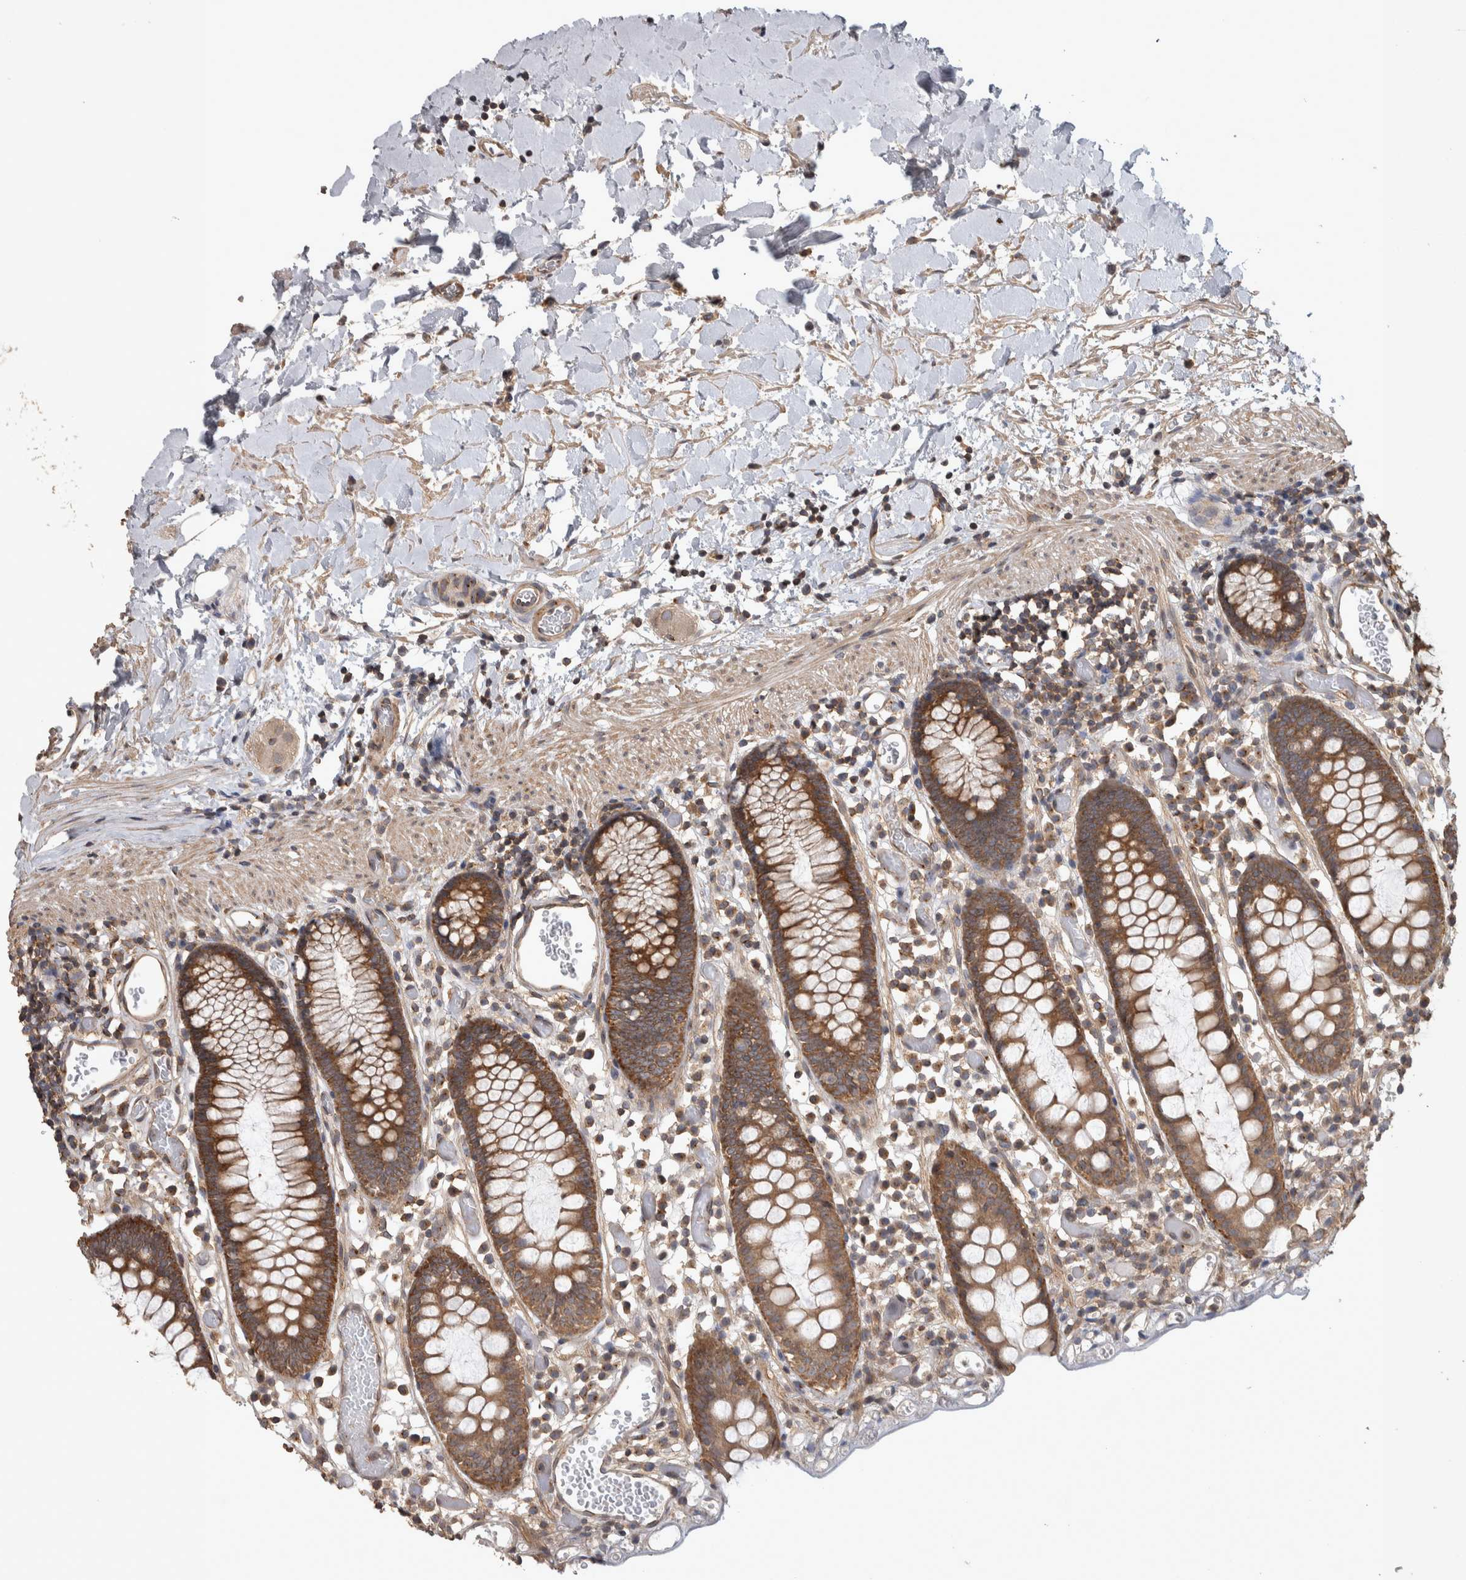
{"staining": {"intensity": "weak", "quantity": ">75%", "location": "cytoplasmic/membranous"}, "tissue": "colon", "cell_type": "Endothelial cells", "image_type": "normal", "snomed": [{"axis": "morphology", "description": "Normal tissue, NOS"}, {"axis": "topography", "description": "Colon"}], "caption": "Protein staining reveals weak cytoplasmic/membranous expression in about >75% of endothelial cells in benign colon. (IHC, brightfield microscopy, high magnification).", "gene": "IFRD1", "patient": {"sex": "male", "age": 14}}